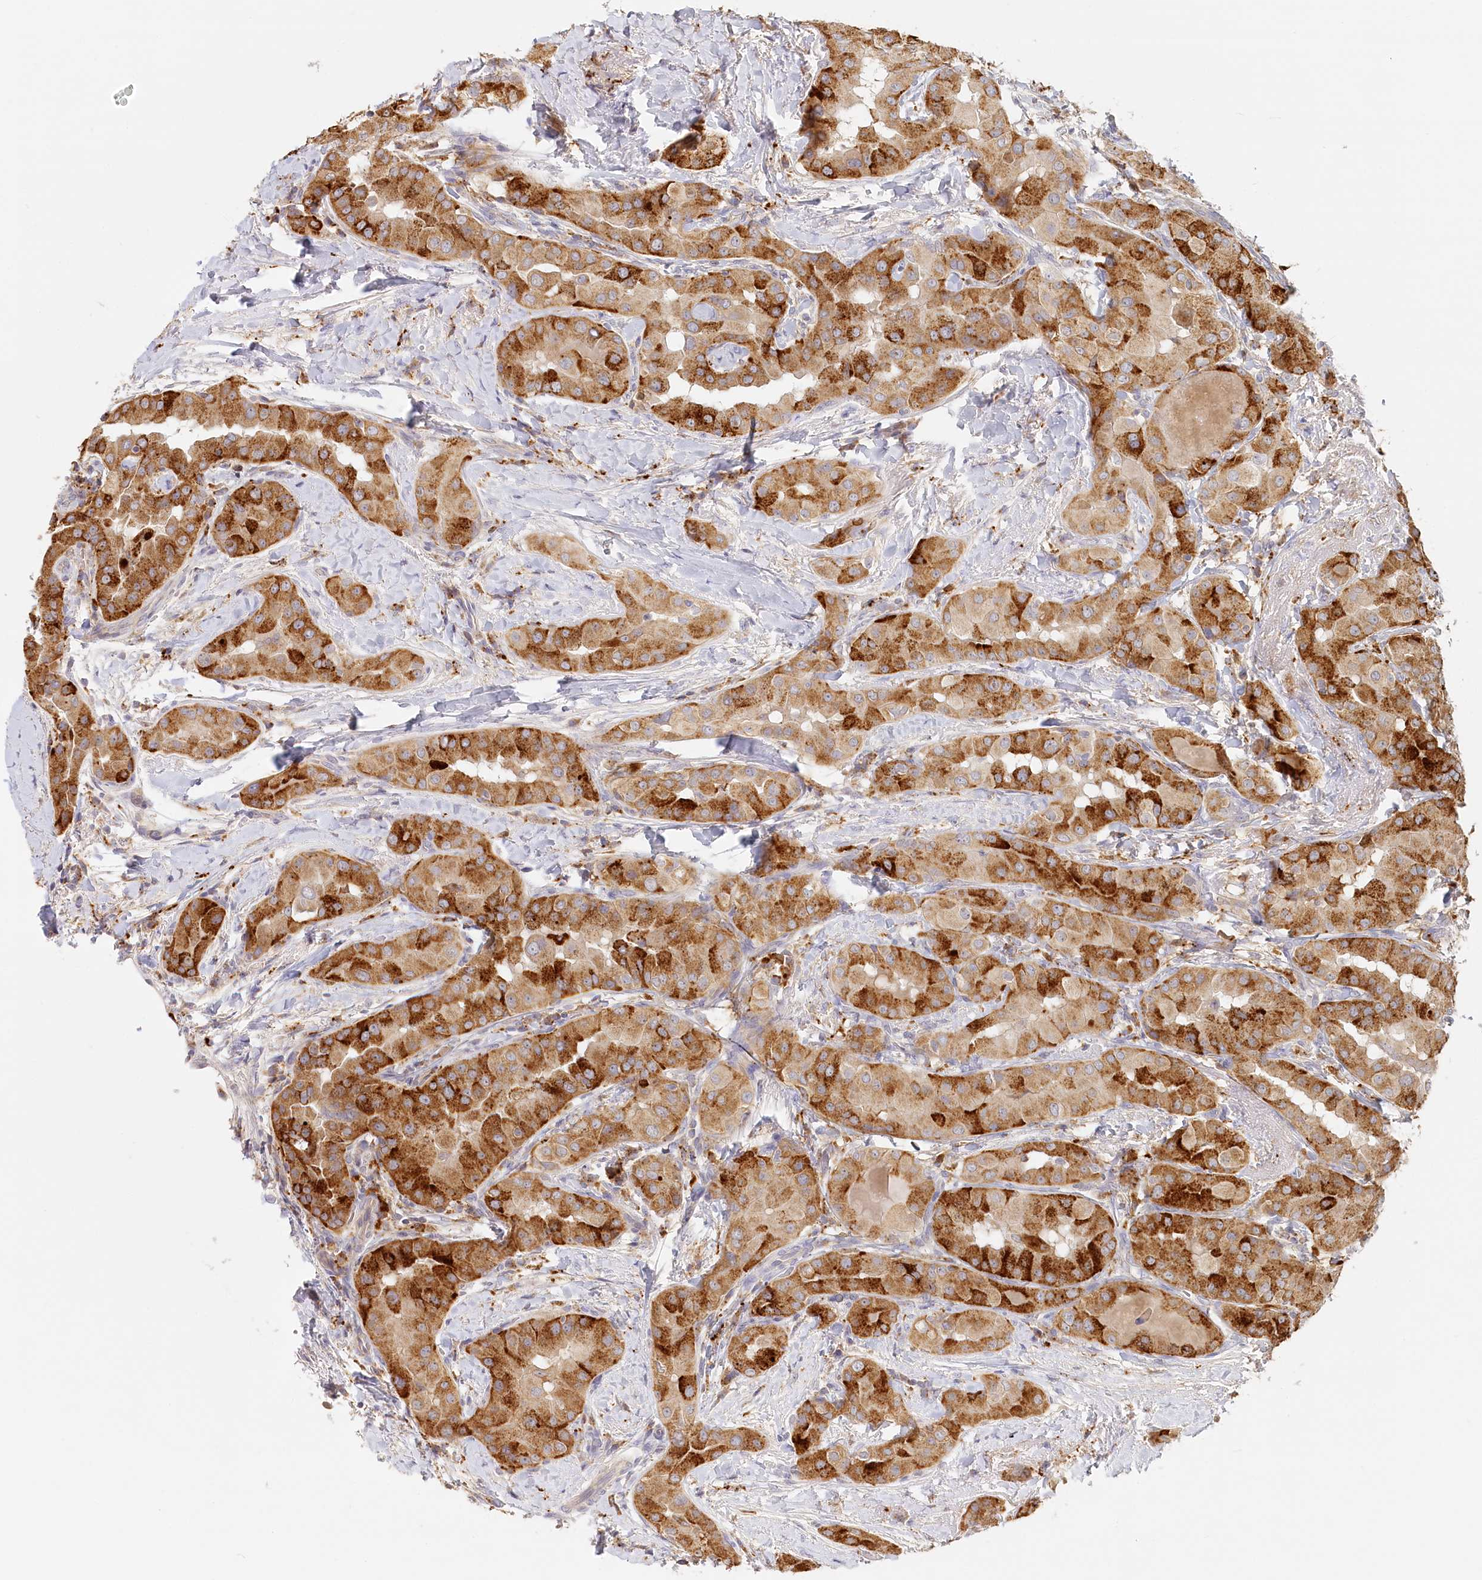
{"staining": {"intensity": "strong", "quantity": ">75%", "location": "cytoplasmic/membranous"}, "tissue": "thyroid cancer", "cell_type": "Tumor cells", "image_type": "cancer", "snomed": [{"axis": "morphology", "description": "Papillary adenocarcinoma, NOS"}, {"axis": "topography", "description": "Thyroid gland"}], "caption": "The histopathology image demonstrates staining of thyroid cancer, revealing strong cytoplasmic/membranous protein staining (brown color) within tumor cells.", "gene": "VSIG1", "patient": {"sex": "male", "age": 33}}